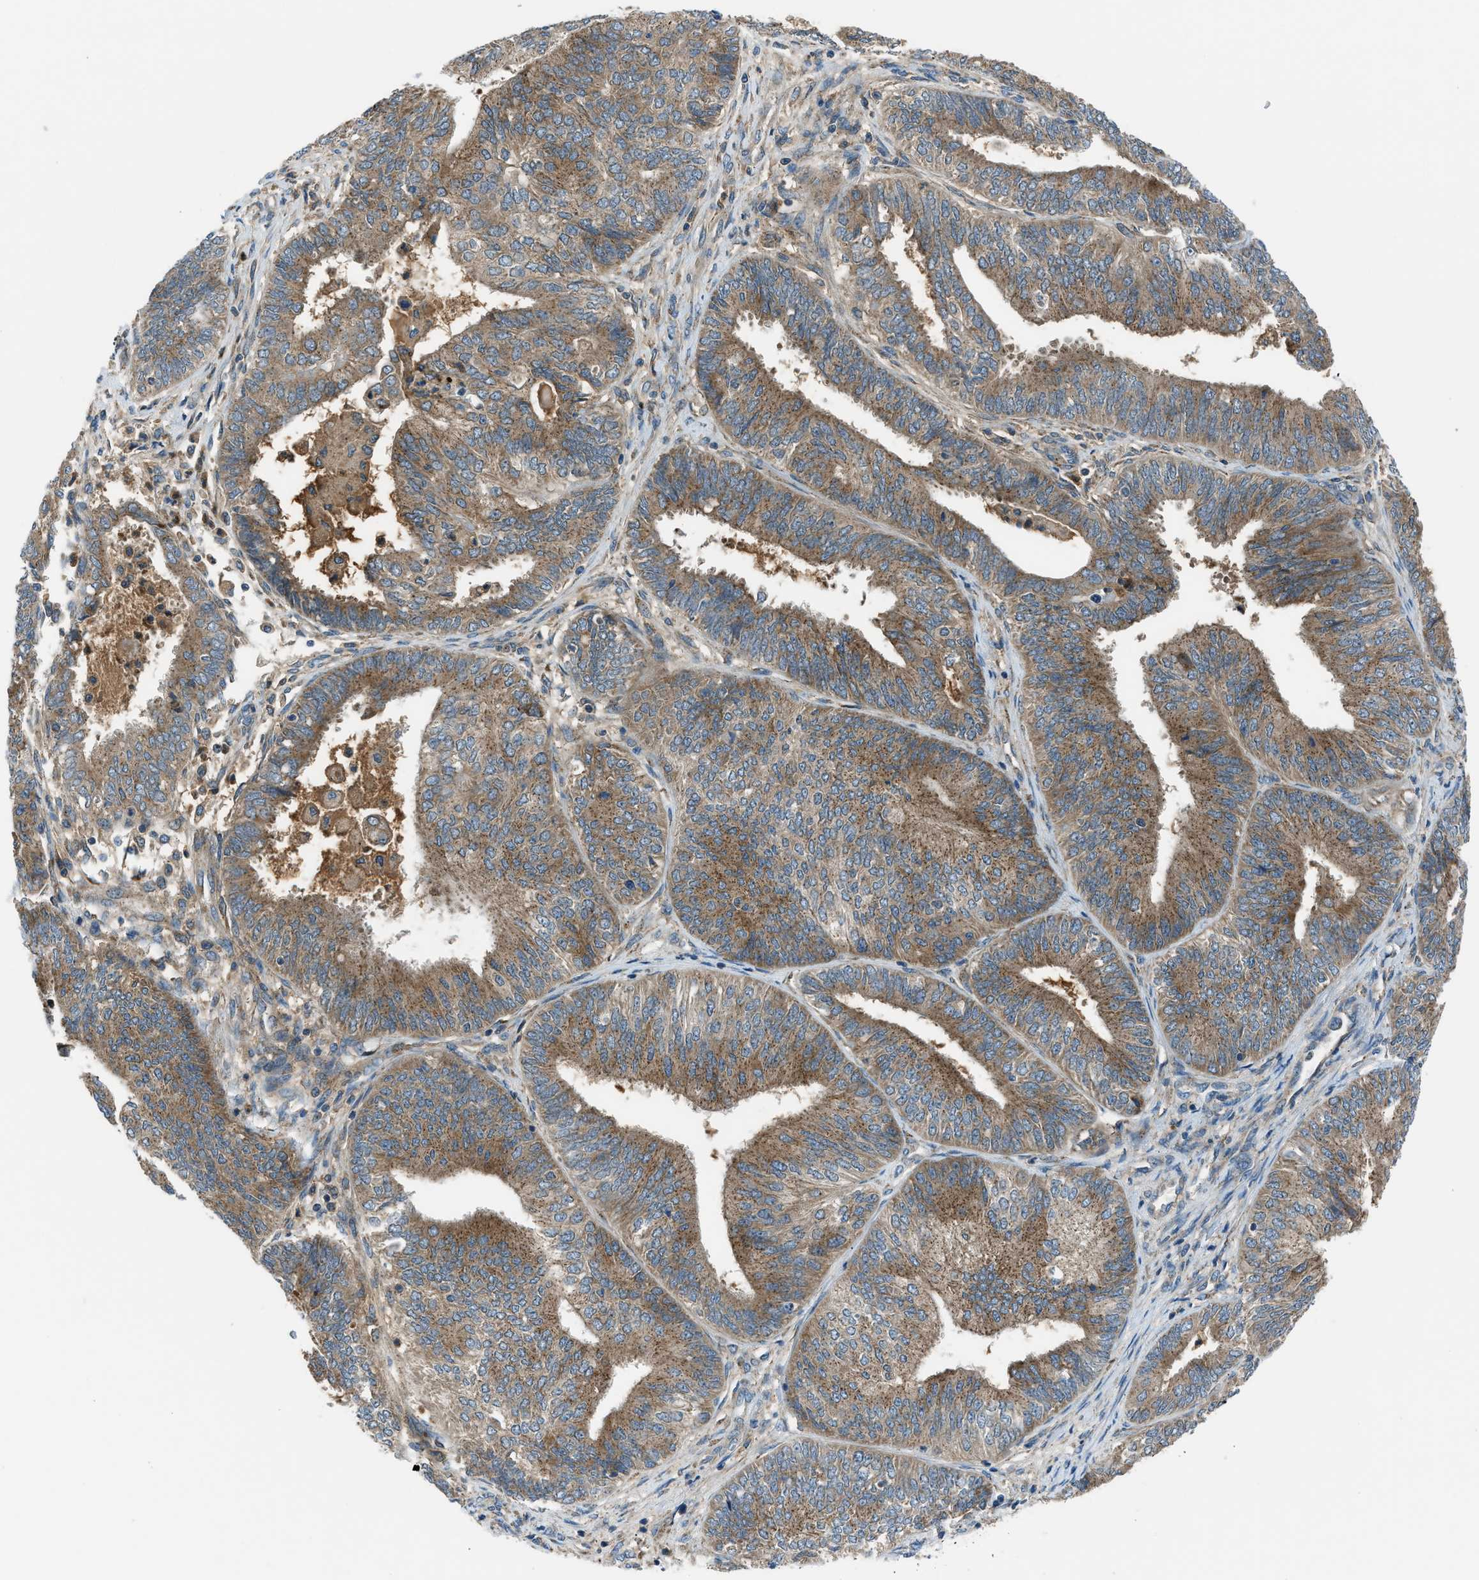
{"staining": {"intensity": "moderate", "quantity": "25%-75%", "location": "cytoplasmic/membranous"}, "tissue": "endometrial cancer", "cell_type": "Tumor cells", "image_type": "cancer", "snomed": [{"axis": "morphology", "description": "Adenocarcinoma, NOS"}, {"axis": "topography", "description": "Endometrium"}], "caption": "An immunohistochemistry (IHC) photomicrograph of neoplastic tissue is shown. Protein staining in brown labels moderate cytoplasmic/membranous positivity in endometrial cancer within tumor cells.", "gene": "EDARADD", "patient": {"sex": "female", "age": 58}}